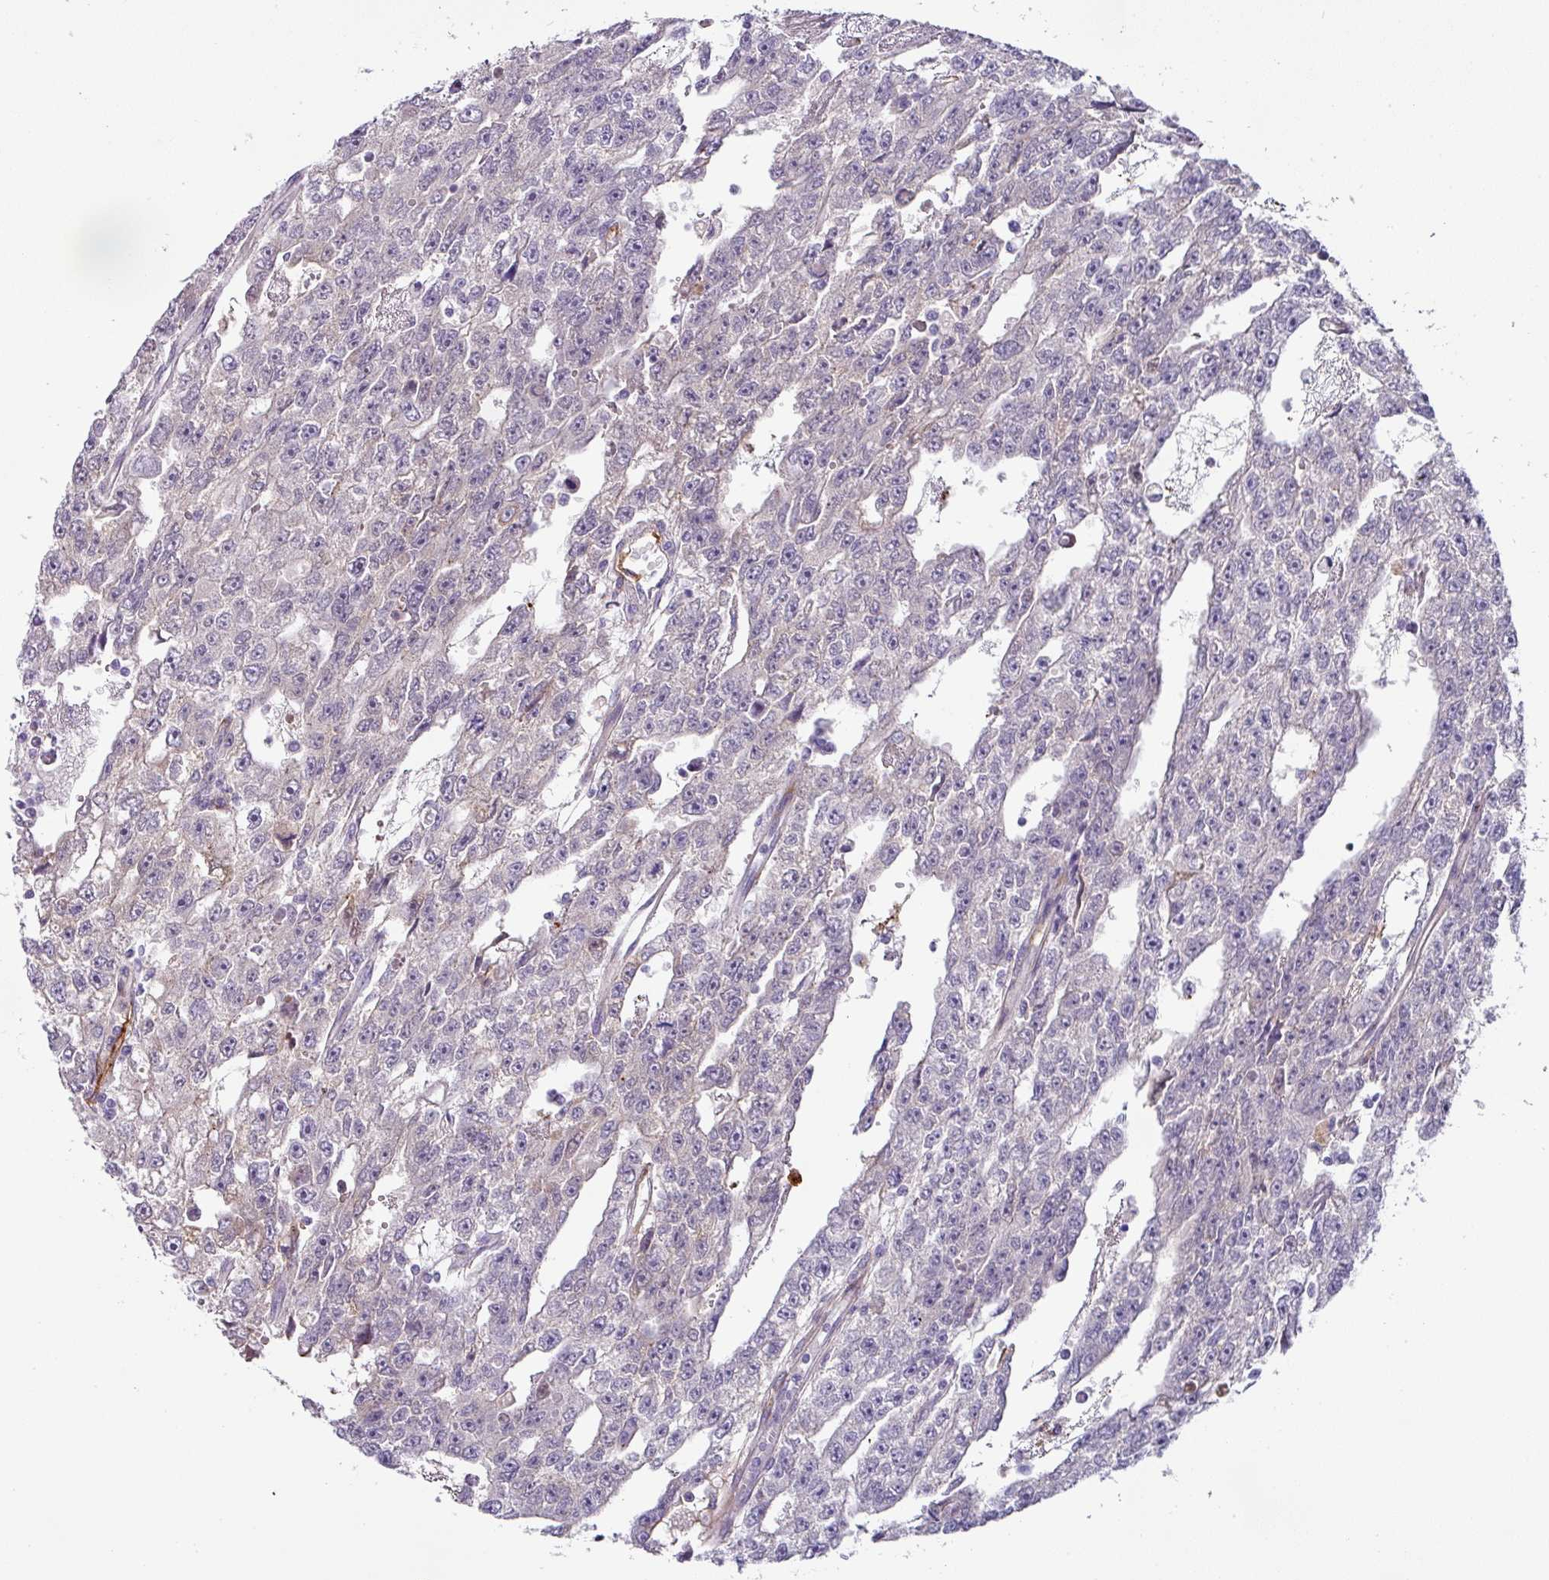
{"staining": {"intensity": "negative", "quantity": "none", "location": "none"}, "tissue": "testis cancer", "cell_type": "Tumor cells", "image_type": "cancer", "snomed": [{"axis": "morphology", "description": "Carcinoma, Embryonal, NOS"}, {"axis": "topography", "description": "Testis"}], "caption": "Embryonal carcinoma (testis) was stained to show a protein in brown. There is no significant staining in tumor cells.", "gene": "FGF17", "patient": {"sex": "male", "age": 20}}